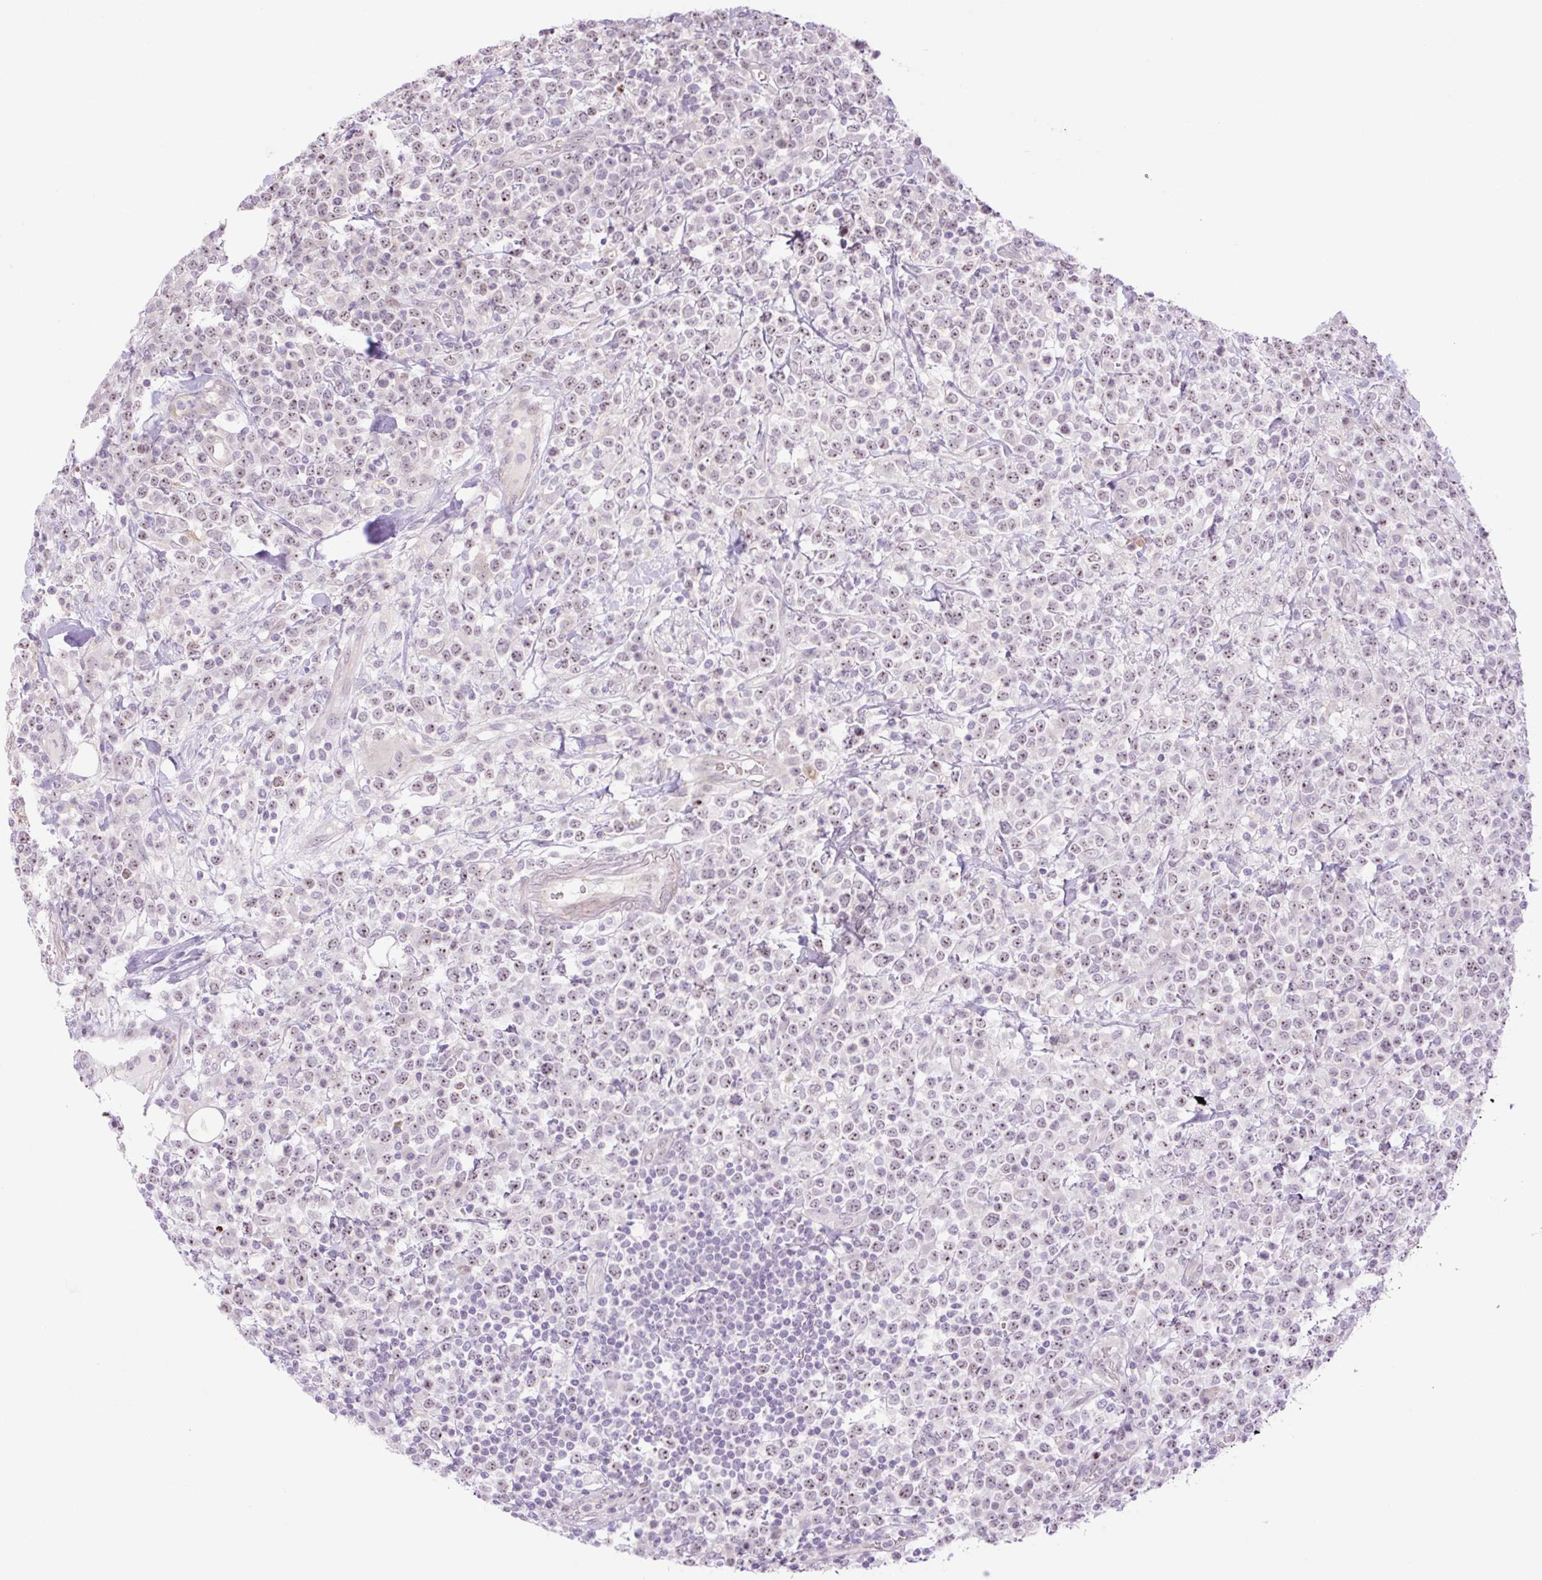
{"staining": {"intensity": "weak", "quantity": "25%-75%", "location": "nuclear"}, "tissue": "lymphoma", "cell_type": "Tumor cells", "image_type": "cancer", "snomed": [{"axis": "morphology", "description": "Malignant lymphoma, non-Hodgkin's type, High grade"}, {"axis": "topography", "description": "Colon"}], "caption": "This is an image of IHC staining of high-grade malignant lymphoma, non-Hodgkin's type, which shows weak expression in the nuclear of tumor cells.", "gene": "ZNF417", "patient": {"sex": "female", "age": 53}}